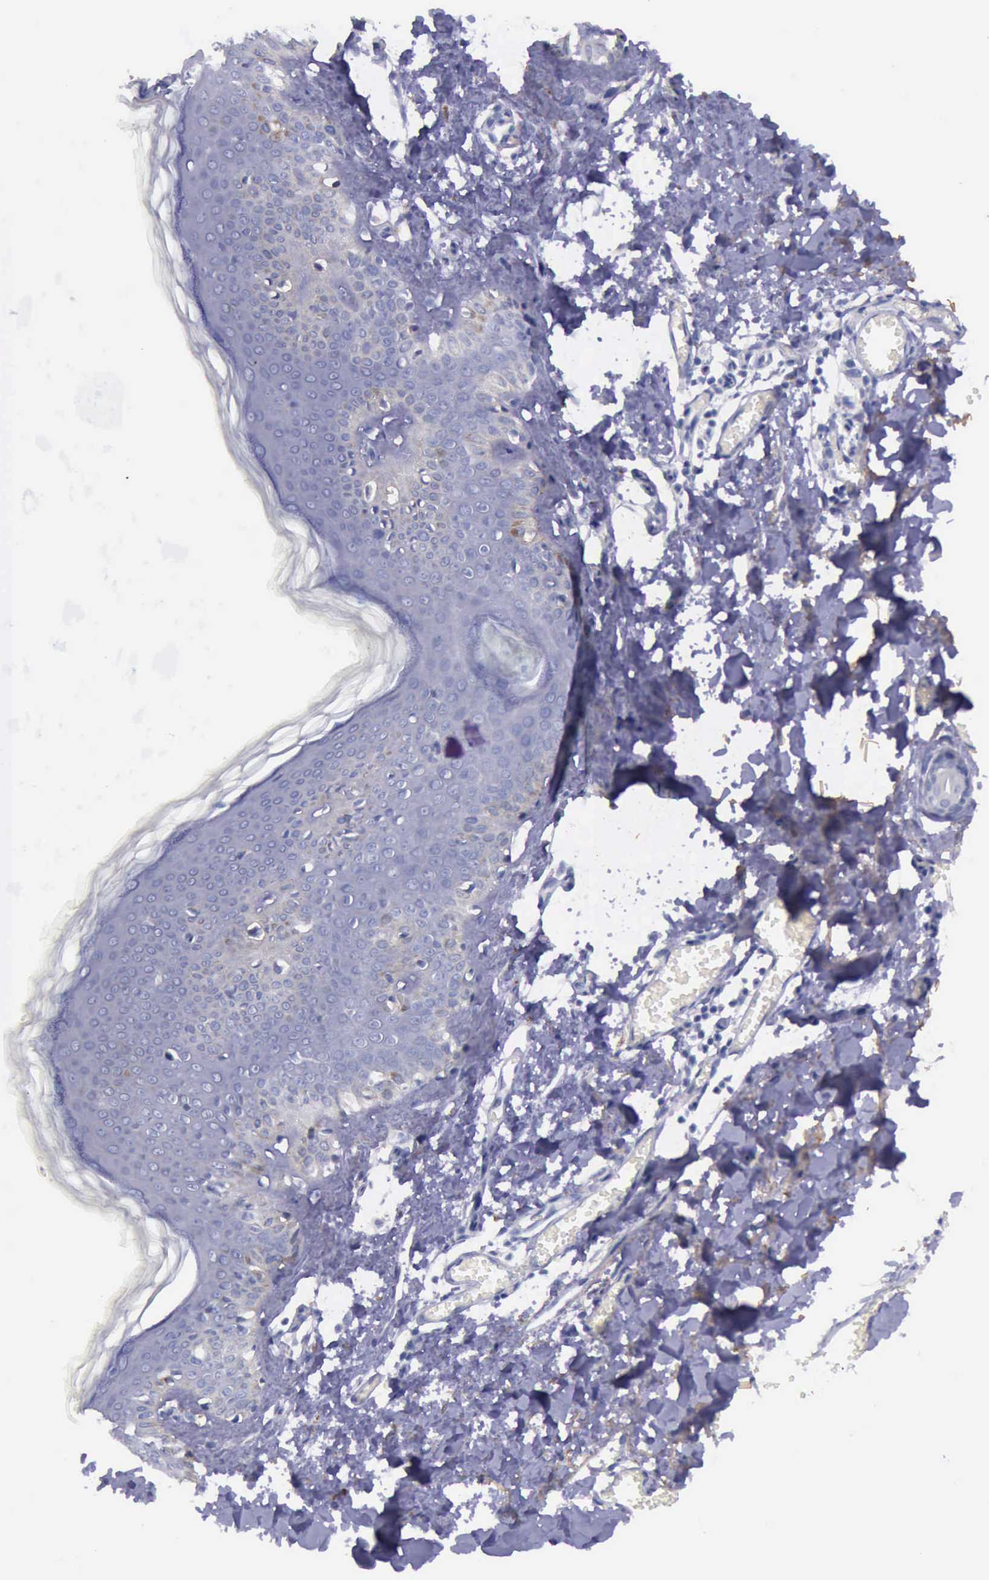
{"staining": {"intensity": "negative", "quantity": "none", "location": "none"}, "tissue": "skin", "cell_type": "Fibroblasts", "image_type": "normal", "snomed": [{"axis": "morphology", "description": "Normal tissue, NOS"}, {"axis": "morphology", "description": "Sarcoma, NOS"}, {"axis": "topography", "description": "Skin"}, {"axis": "topography", "description": "Soft tissue"}], "caption": "Immunohistochemical staining of normal skin shows no significant staining in fibroblasts. (Brightfield microscopy of DAB (3,3'-diaminobenzidine) IHC at high magnification).", "gene": "GLA", "patient": {"sex": "female", "age": 51}}